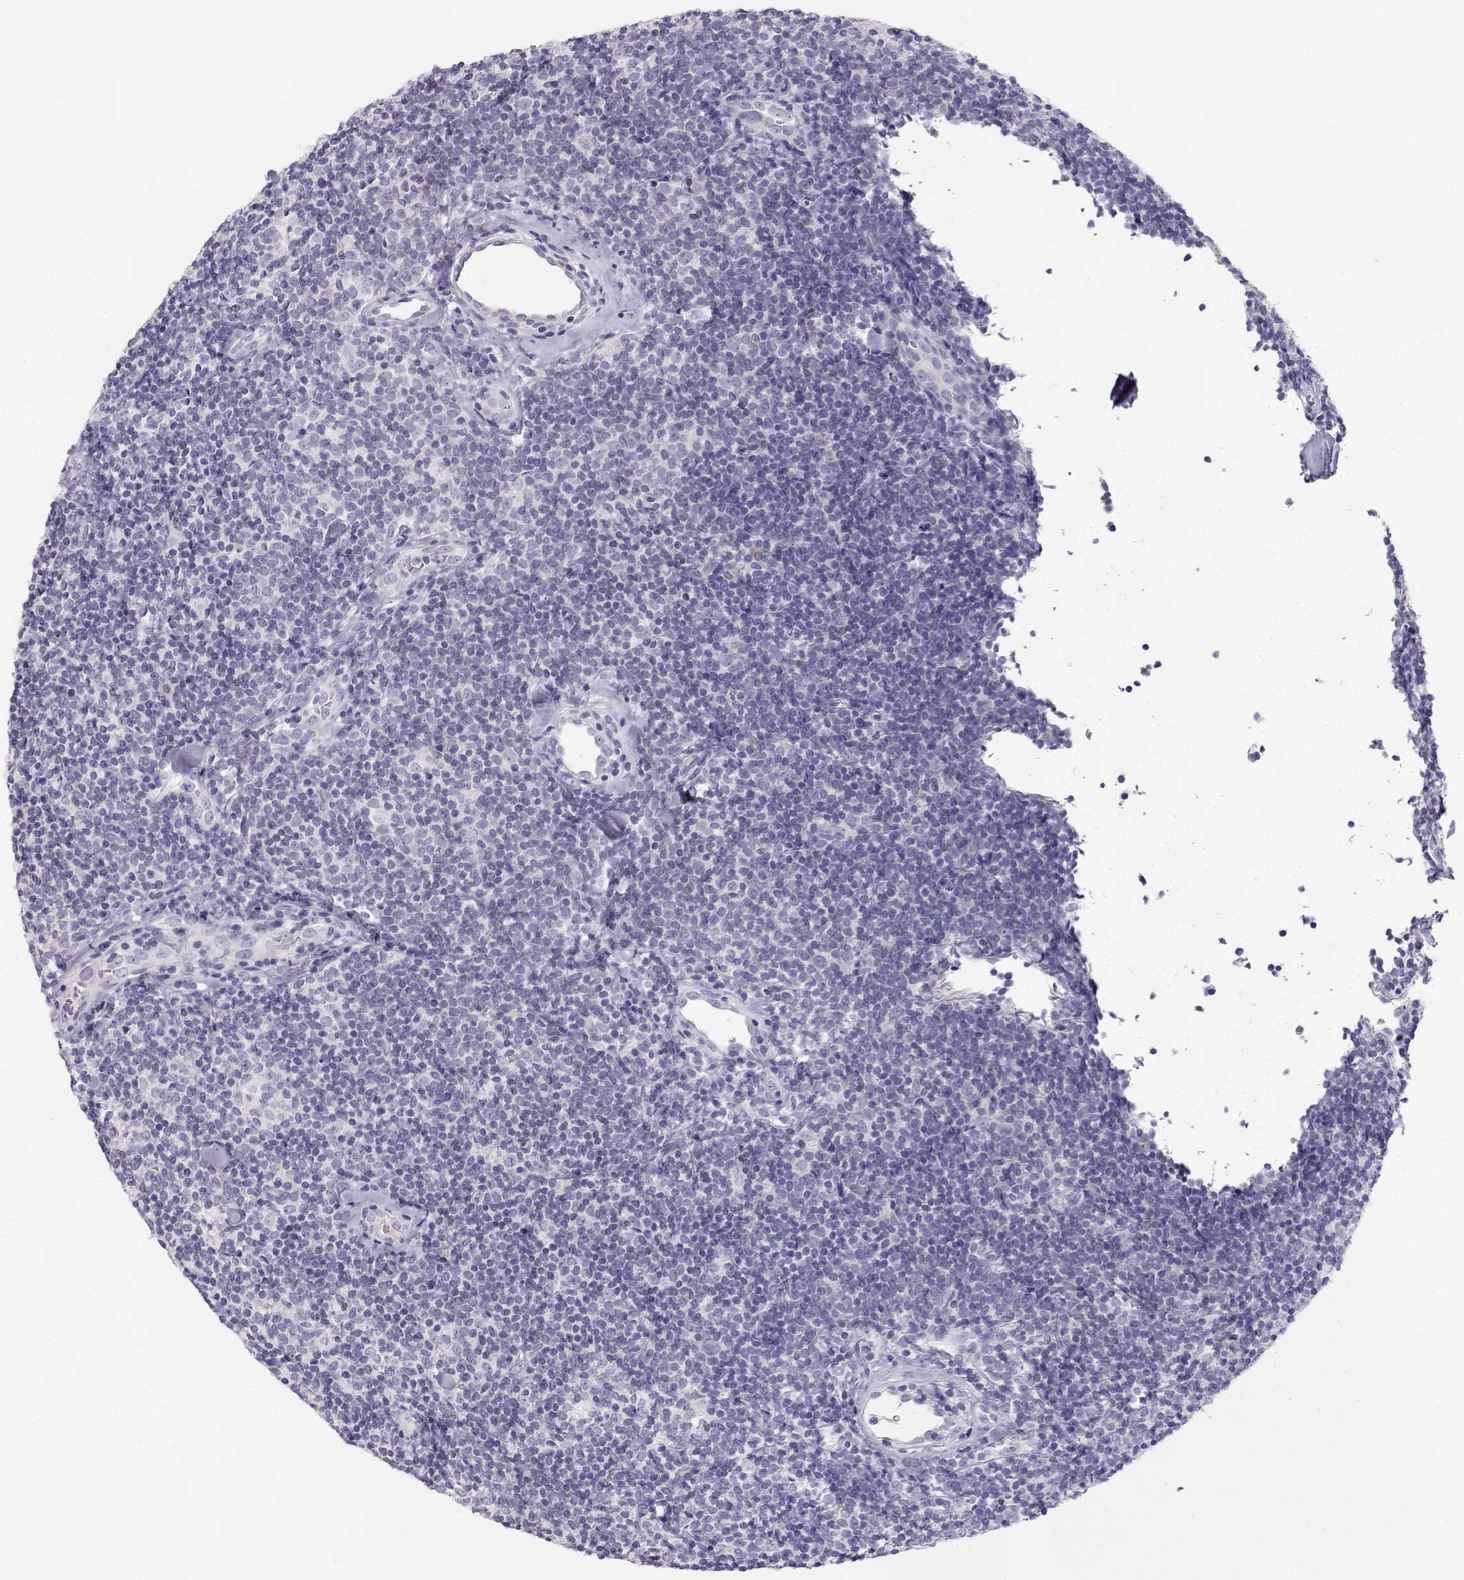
{"staining": {"intensity": "negative", "quantity": "none", "location": "none"}, "tissue": "lymphoma", "cell_type": "Tumor cells", "image_type": "cancer", "snomed": [{"axis": "morphology", "description": "Malignant lymphoma, non-Hodgkin's type, Low grade"}, {"axis": "topography", "description": "Lymph node"}], "caption": "Tumor cells show no significant staining in low-grade malignant lymphoma, non-Hodgkin's type. (DAB immunohistochemistry (IHC), high magnification).", "gene": "GPR174", "patient": {"sex": "female", "age": 56}}